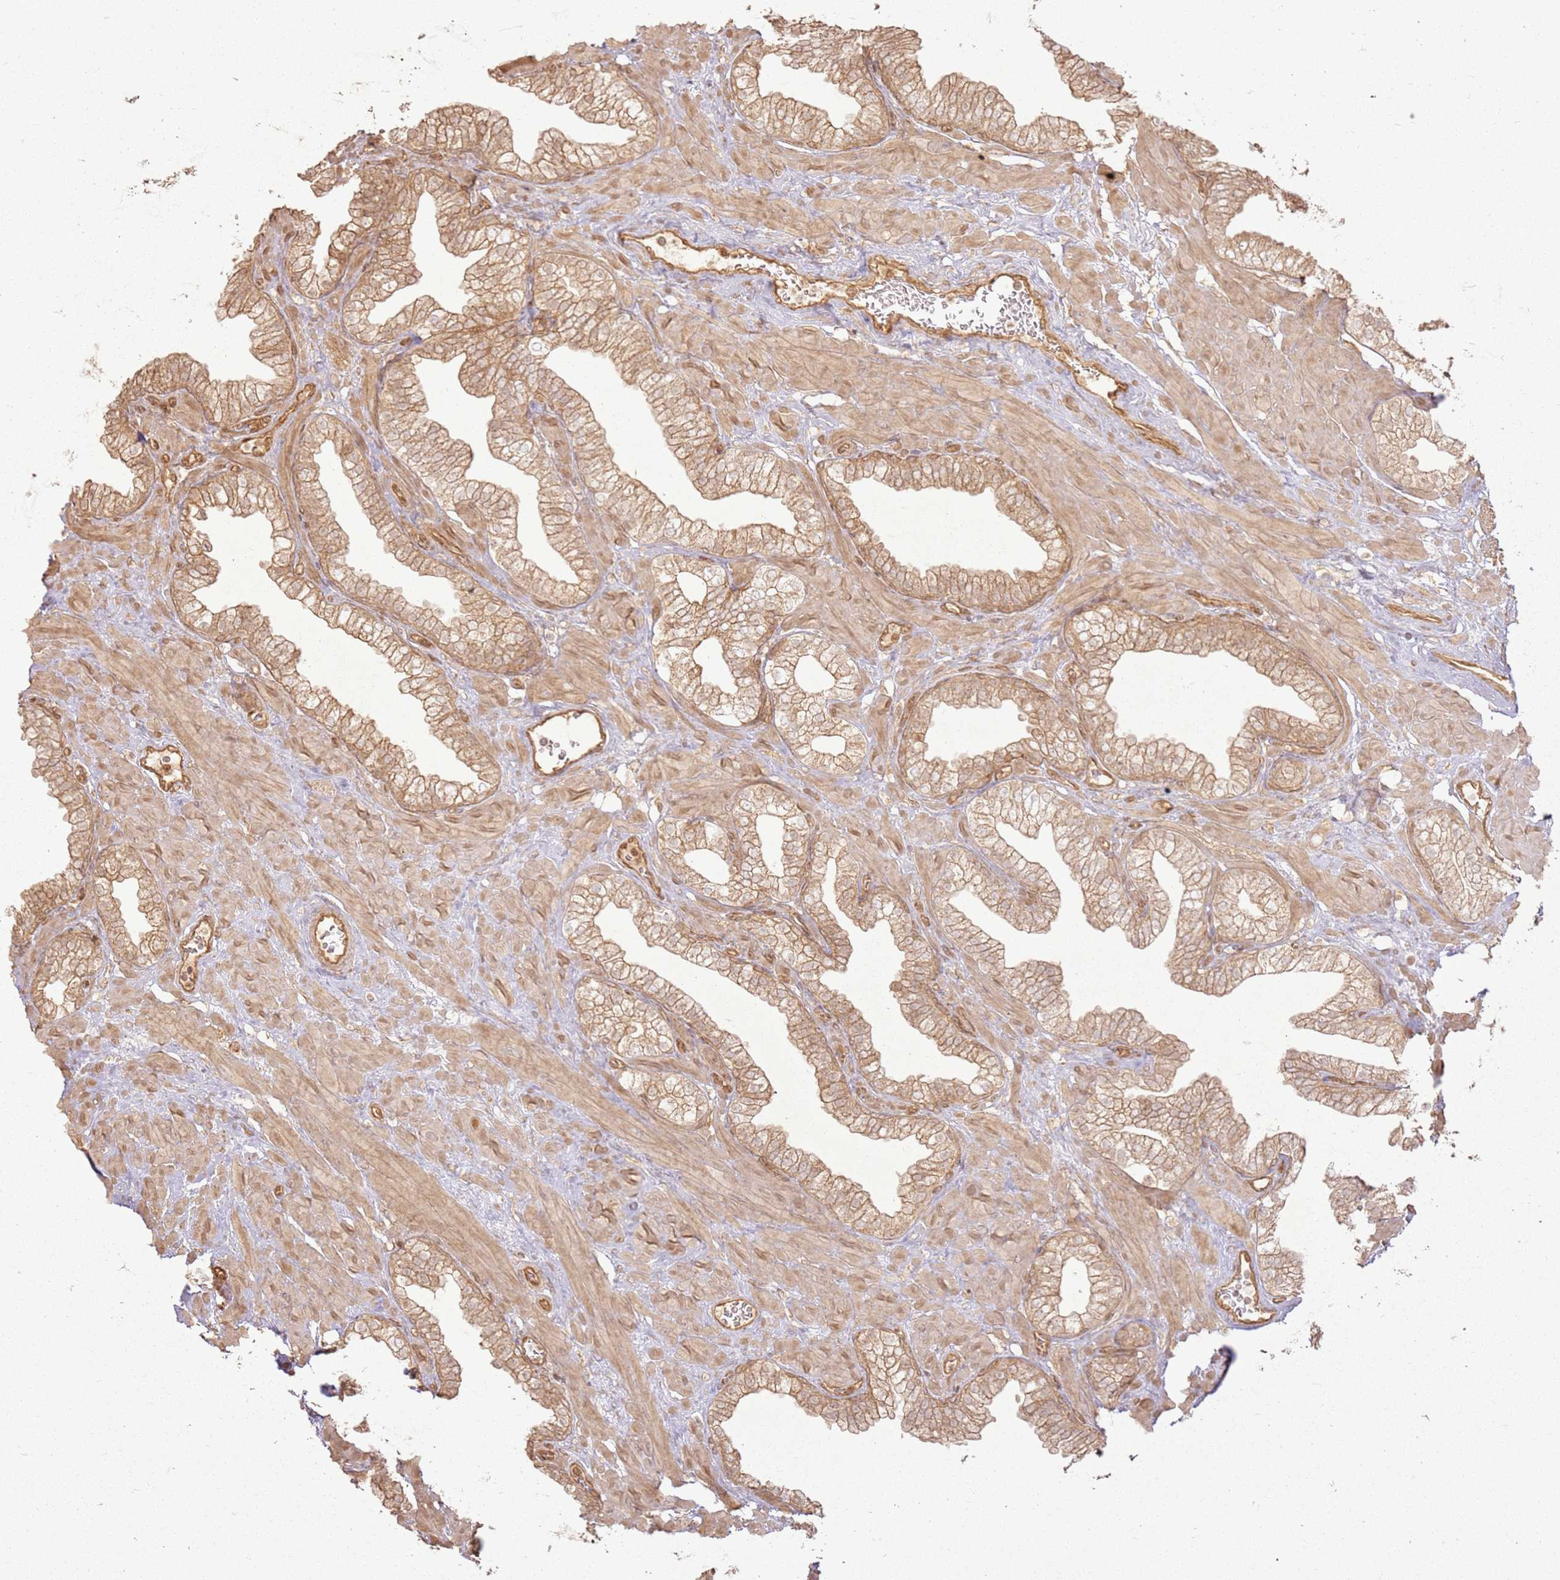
{"staining": {"intensity": "moderate", "quantity": ">75%", "location": "cytoplasmic/membranous"}, "tissue": "prostate", "cell_type": "Glandular cells", "image_type": "normal", "snomed": [{"axis": "morphology", "description": "Normal tissue, NOS"}, {"axis": "morphology", "description": "Urothelial carcinoma, Low grade"}, {"axis": "topography", "description": "Urinary bladder"}, {"axis": "topography", "description": "Prostate"}], "caption": "Immunohistochemical staining of unremarkable human prostate reveals moderate cytoplasmic/membranous protein positivity in approximately >75% of glandular cells.", "gene": "ZNF776", "patient": {"sex": "male", "age": 60}}